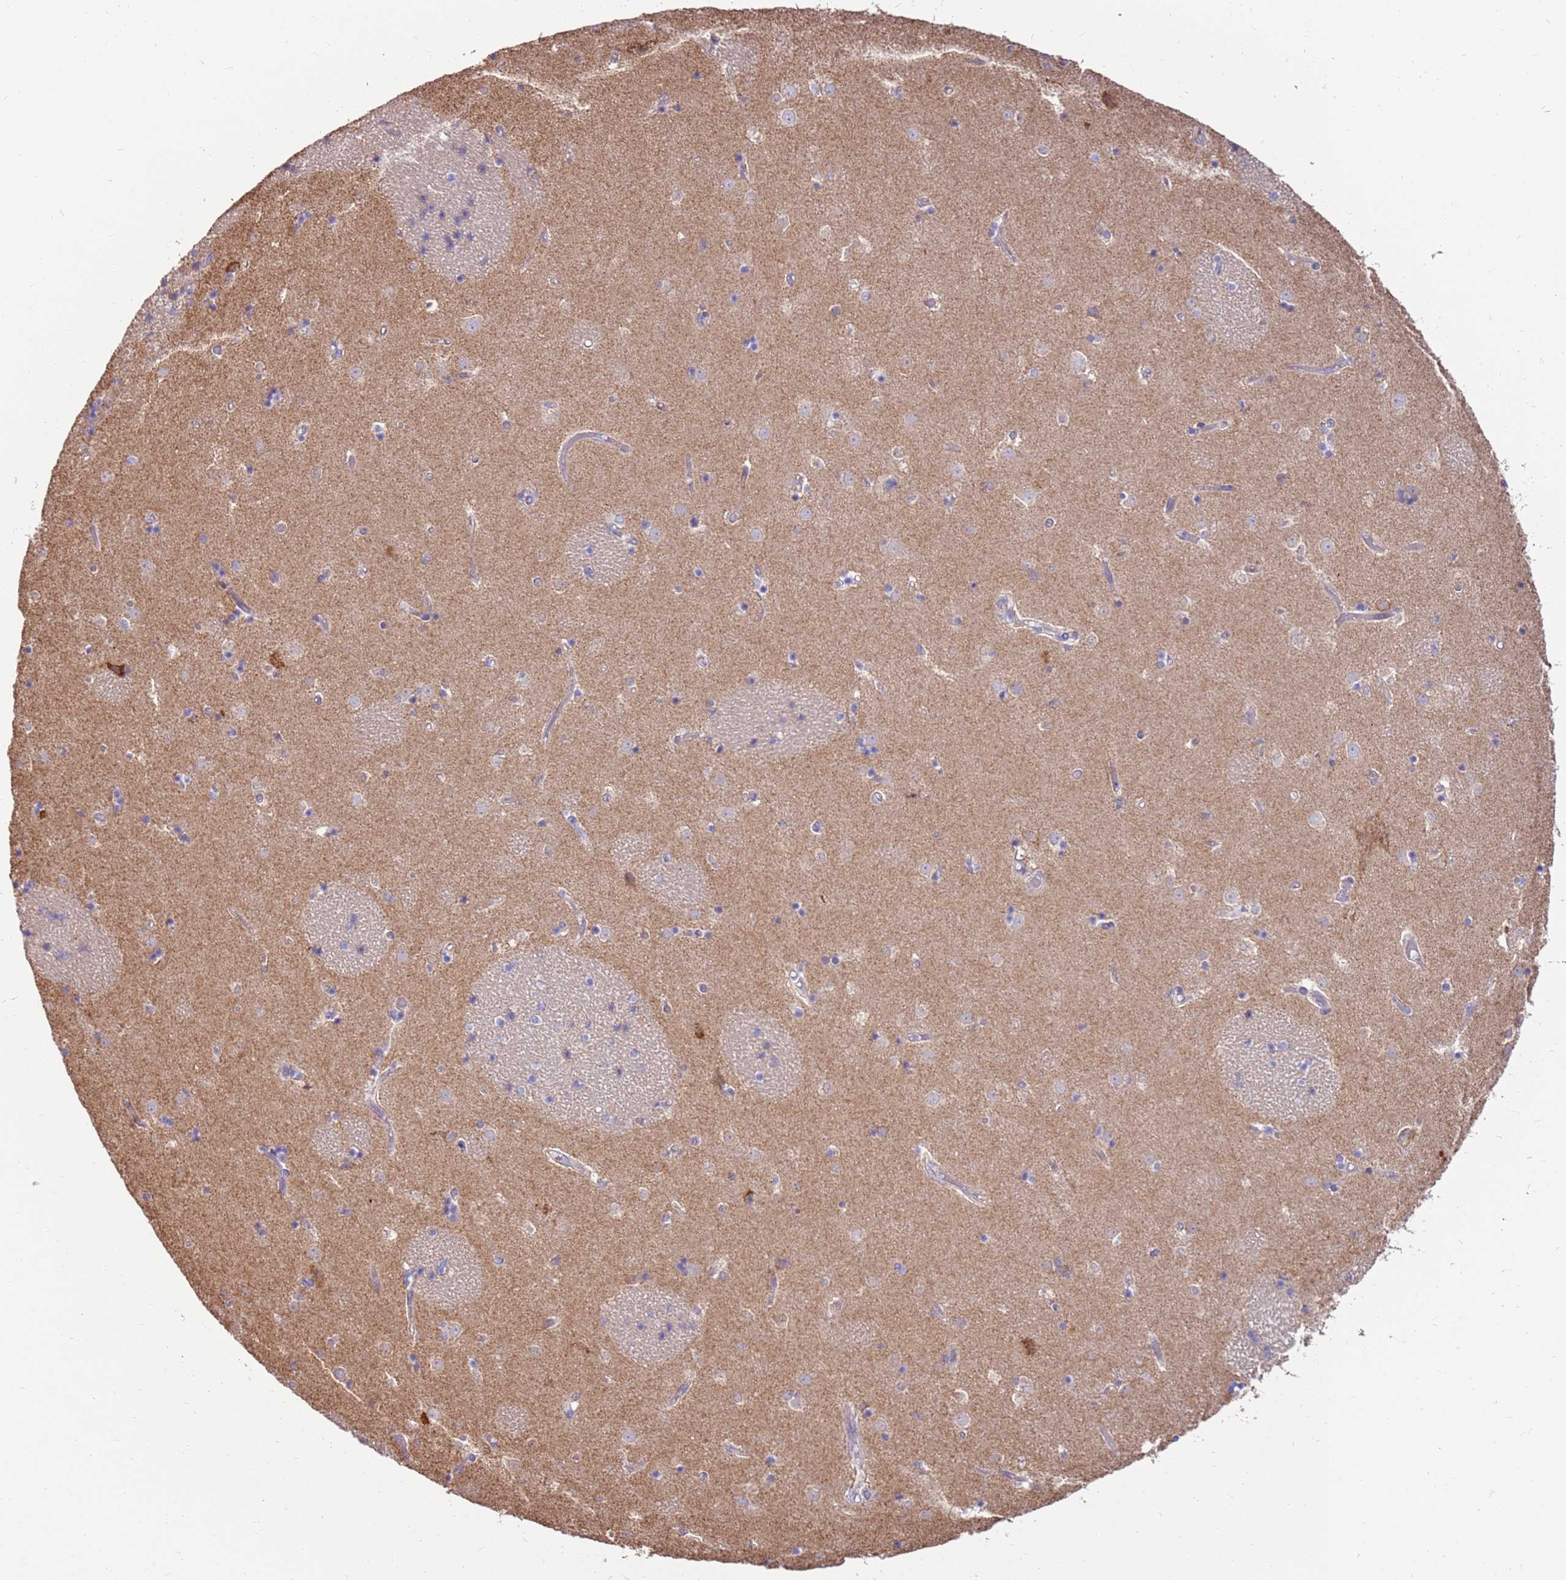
{"staining": {"intensity": "negative", "quantity": "none", "location": "none"}, "tissue": "caudate", "cell_type": "Glial cells", "image_type": "normal", "snomed": [{"axis": "morphology", "description": "Normal tissue, NOS"}, {"axis": "topography", "description": "Lateral ventricle wall"}], "caption": "DAB (3,3'-diaminobenzidine) immunohistochemical staining of normal human caudate shows no significant staining in glial cells. (DAB (3,3'-diaminobenzidine) immunohistochemistry with hematoxylin counter stain).", "gene": "SLC44A4", "patient": {"sex": "female", "age": 52}}